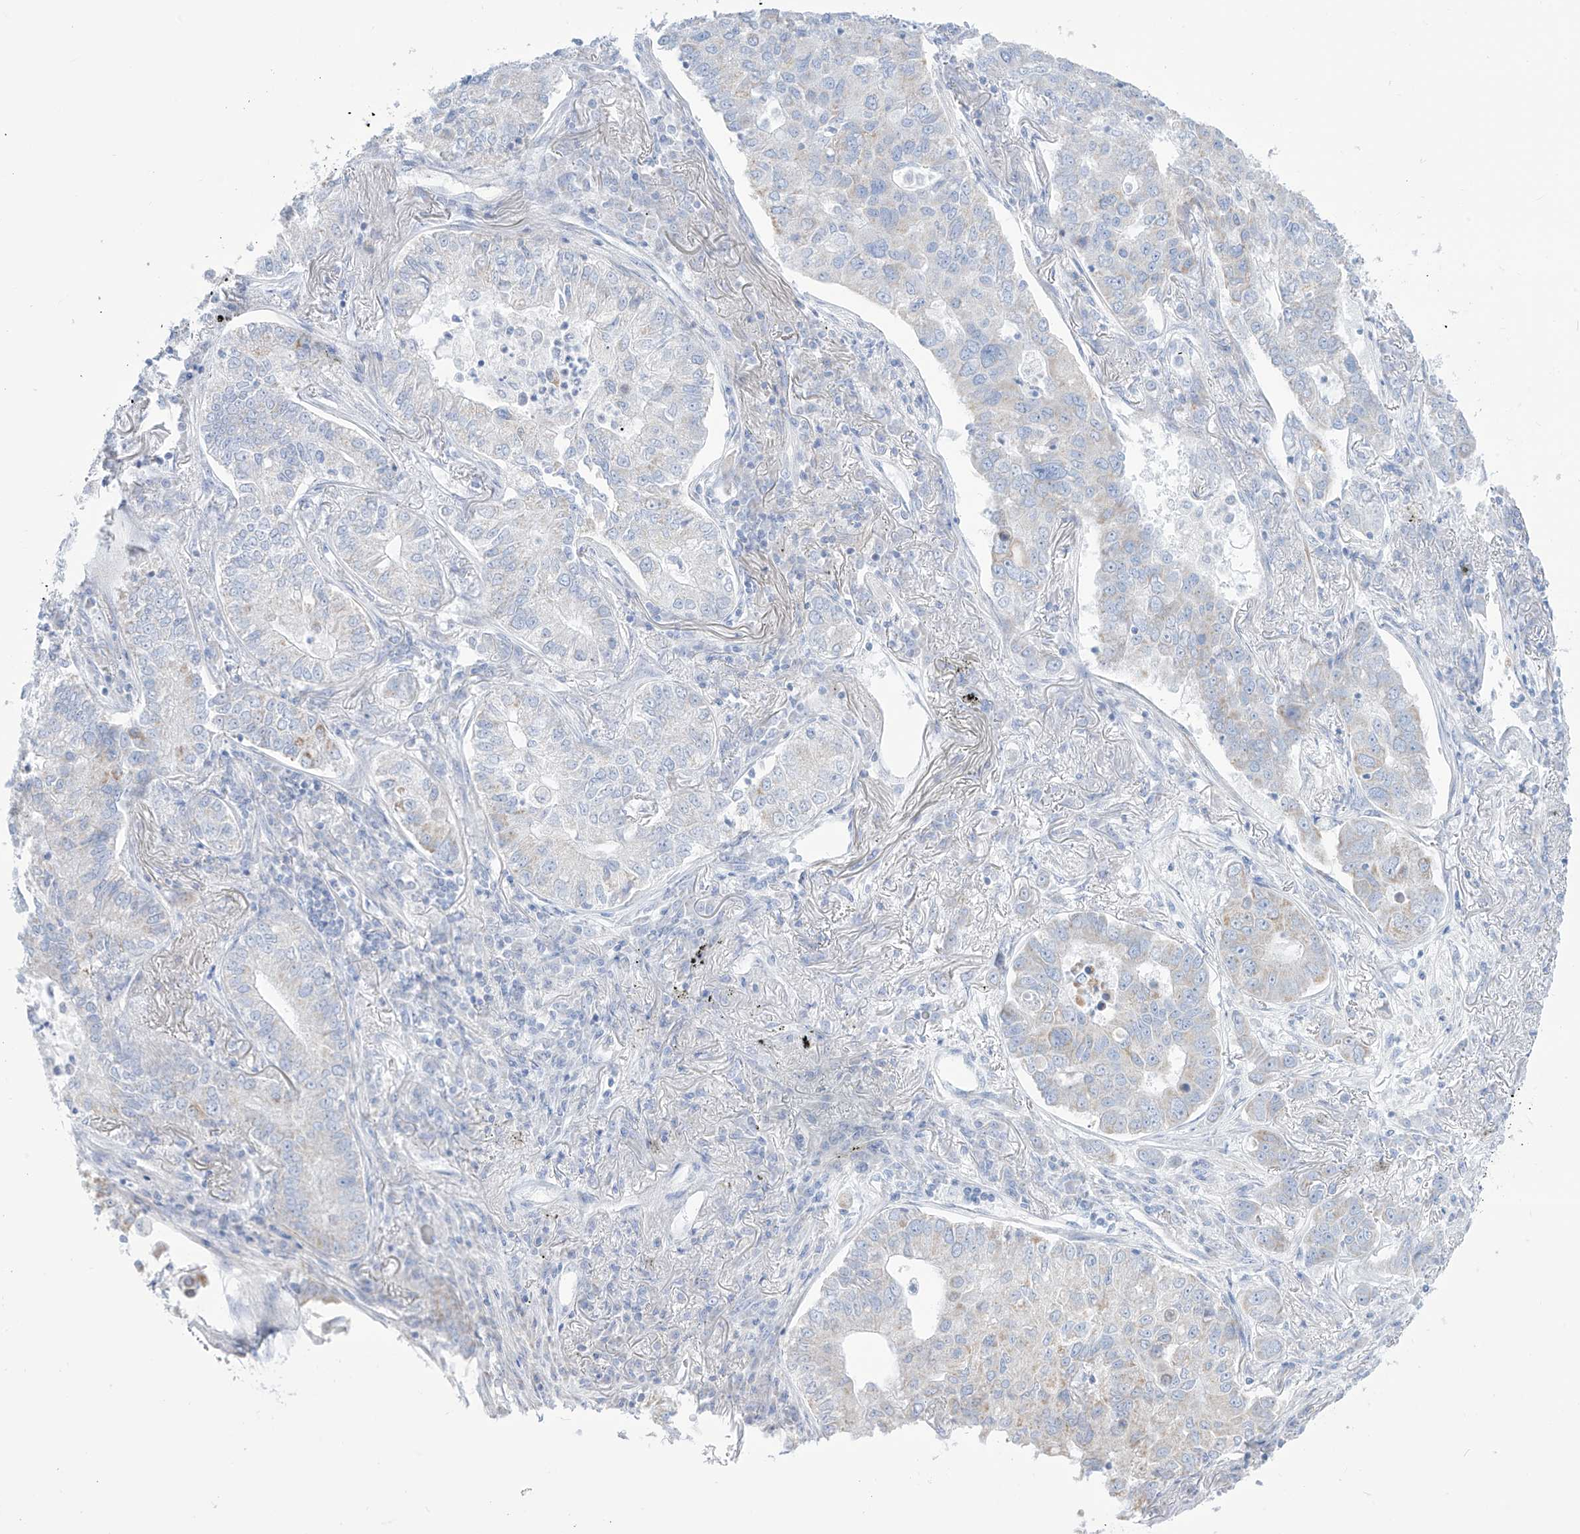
{"staining": {"intensity": "negative", "quantity": "none", "location": "none"}, "tissue": "lung cancer", "cell_type": "Tumor cells", "image_type": "cancer", "snomed": [{"axis": "morphology", "description": "Adenocarcinoma, NOS"}, {"axis": "topography", "description": "Lung"}], "caption": "This is an immunohistochemistry (IHC) photomicrograph of lung cancer. There is no expression in tumor cells.", "gene": "SLC26A3", "patient": {"sex": "male", "age": 49}}